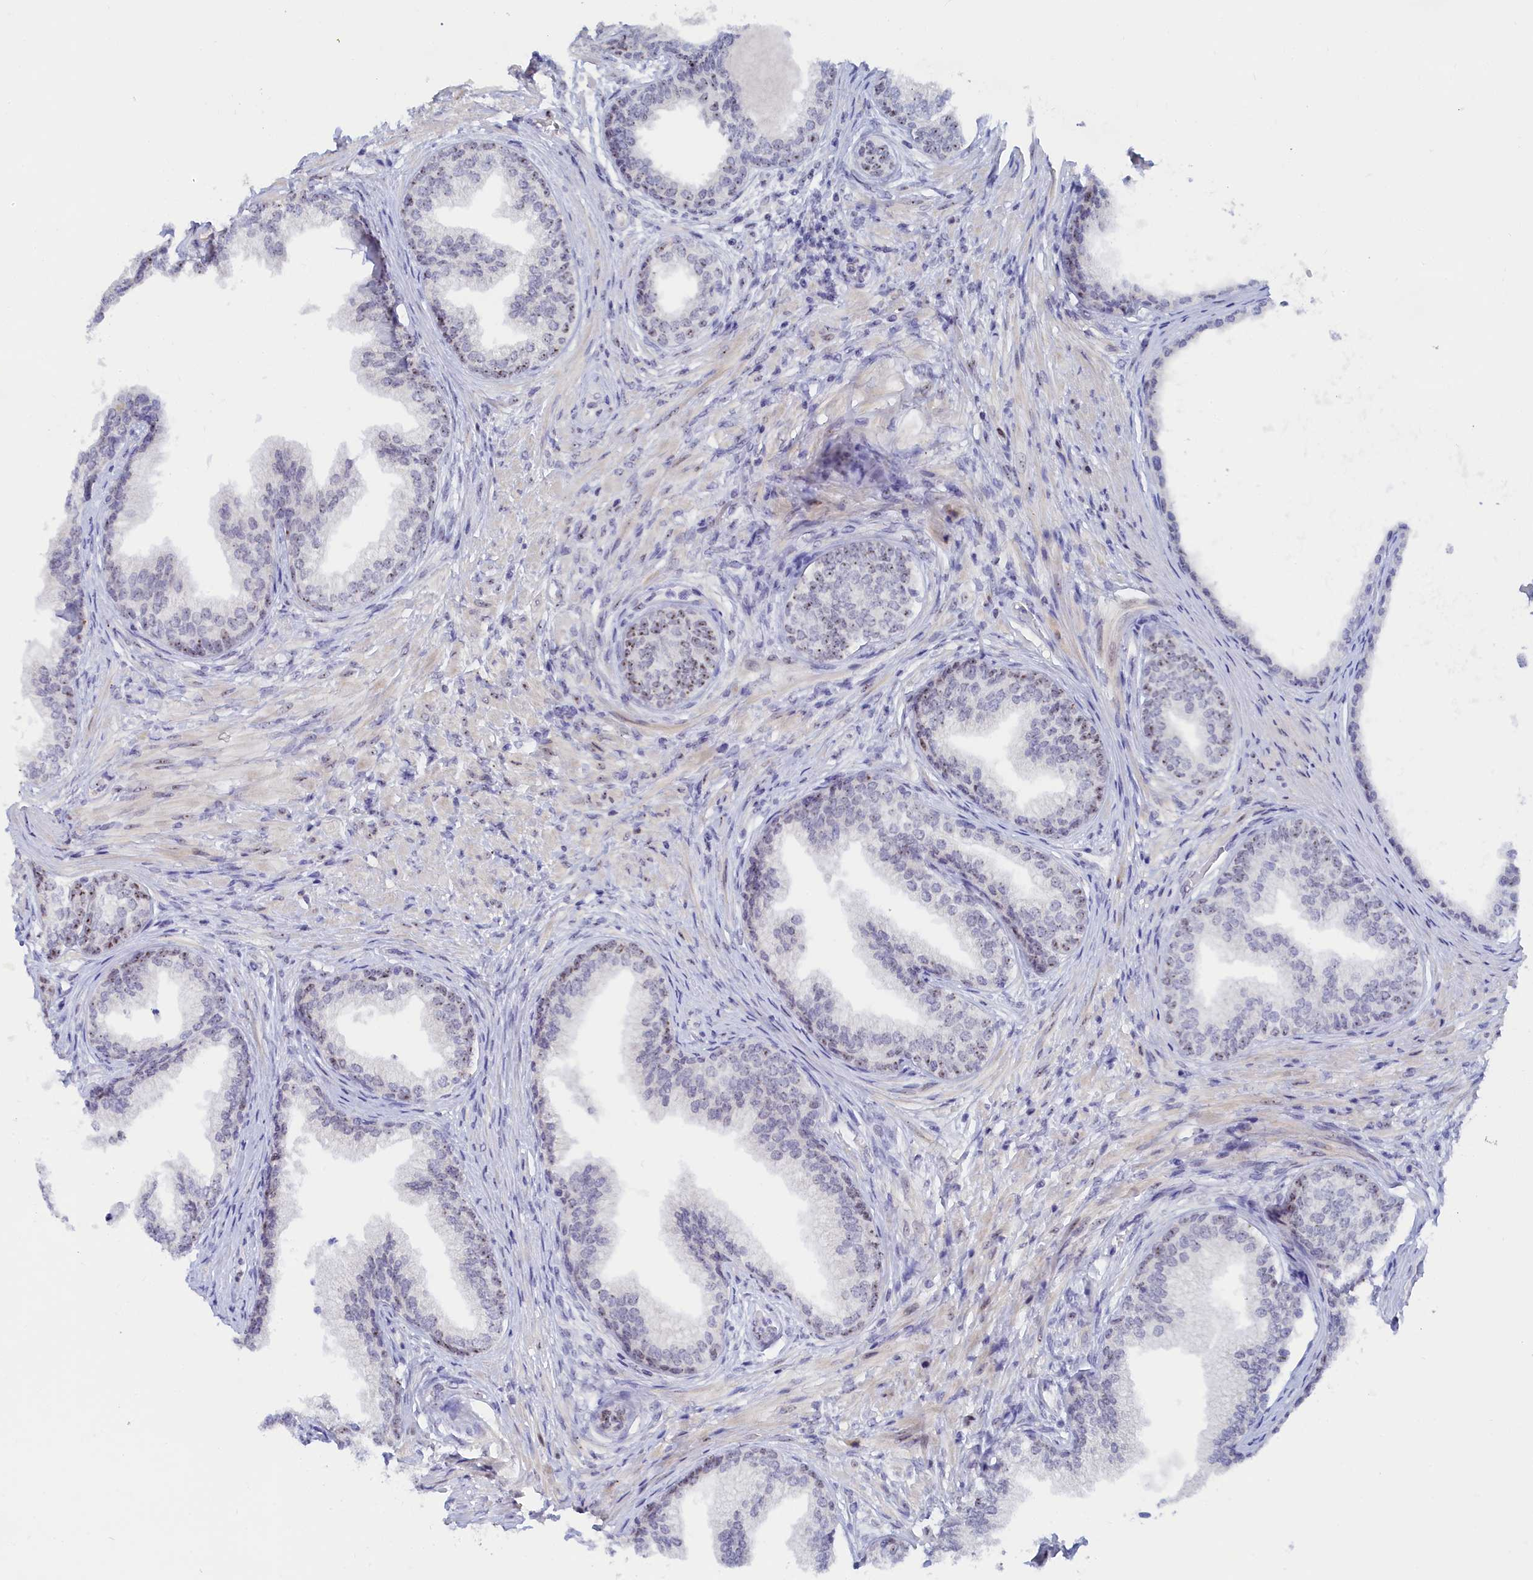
{"staining": {"intensity": "moderate", "quantity": "25%-75%", "location": "nuclear"}, "tissue": "prostate", "cell_type": "Glandular cells", "image_type": "normal", "snomed": [{"axis": "morphology", "description": "Normal tissue, NOS"}, {"axis": "topography", "description": "Prostate"}], "caption": "Moderate nuclear protein staining is appreciated in approximately 25%-75% of glandular cells in prostate. Using DAB (brown) and hematoxylin (blue) stains, captured at high magnification using brightfield microscopy.", "gene": "RSL1D1", "patient": {"sex": "male", "age": 76}}